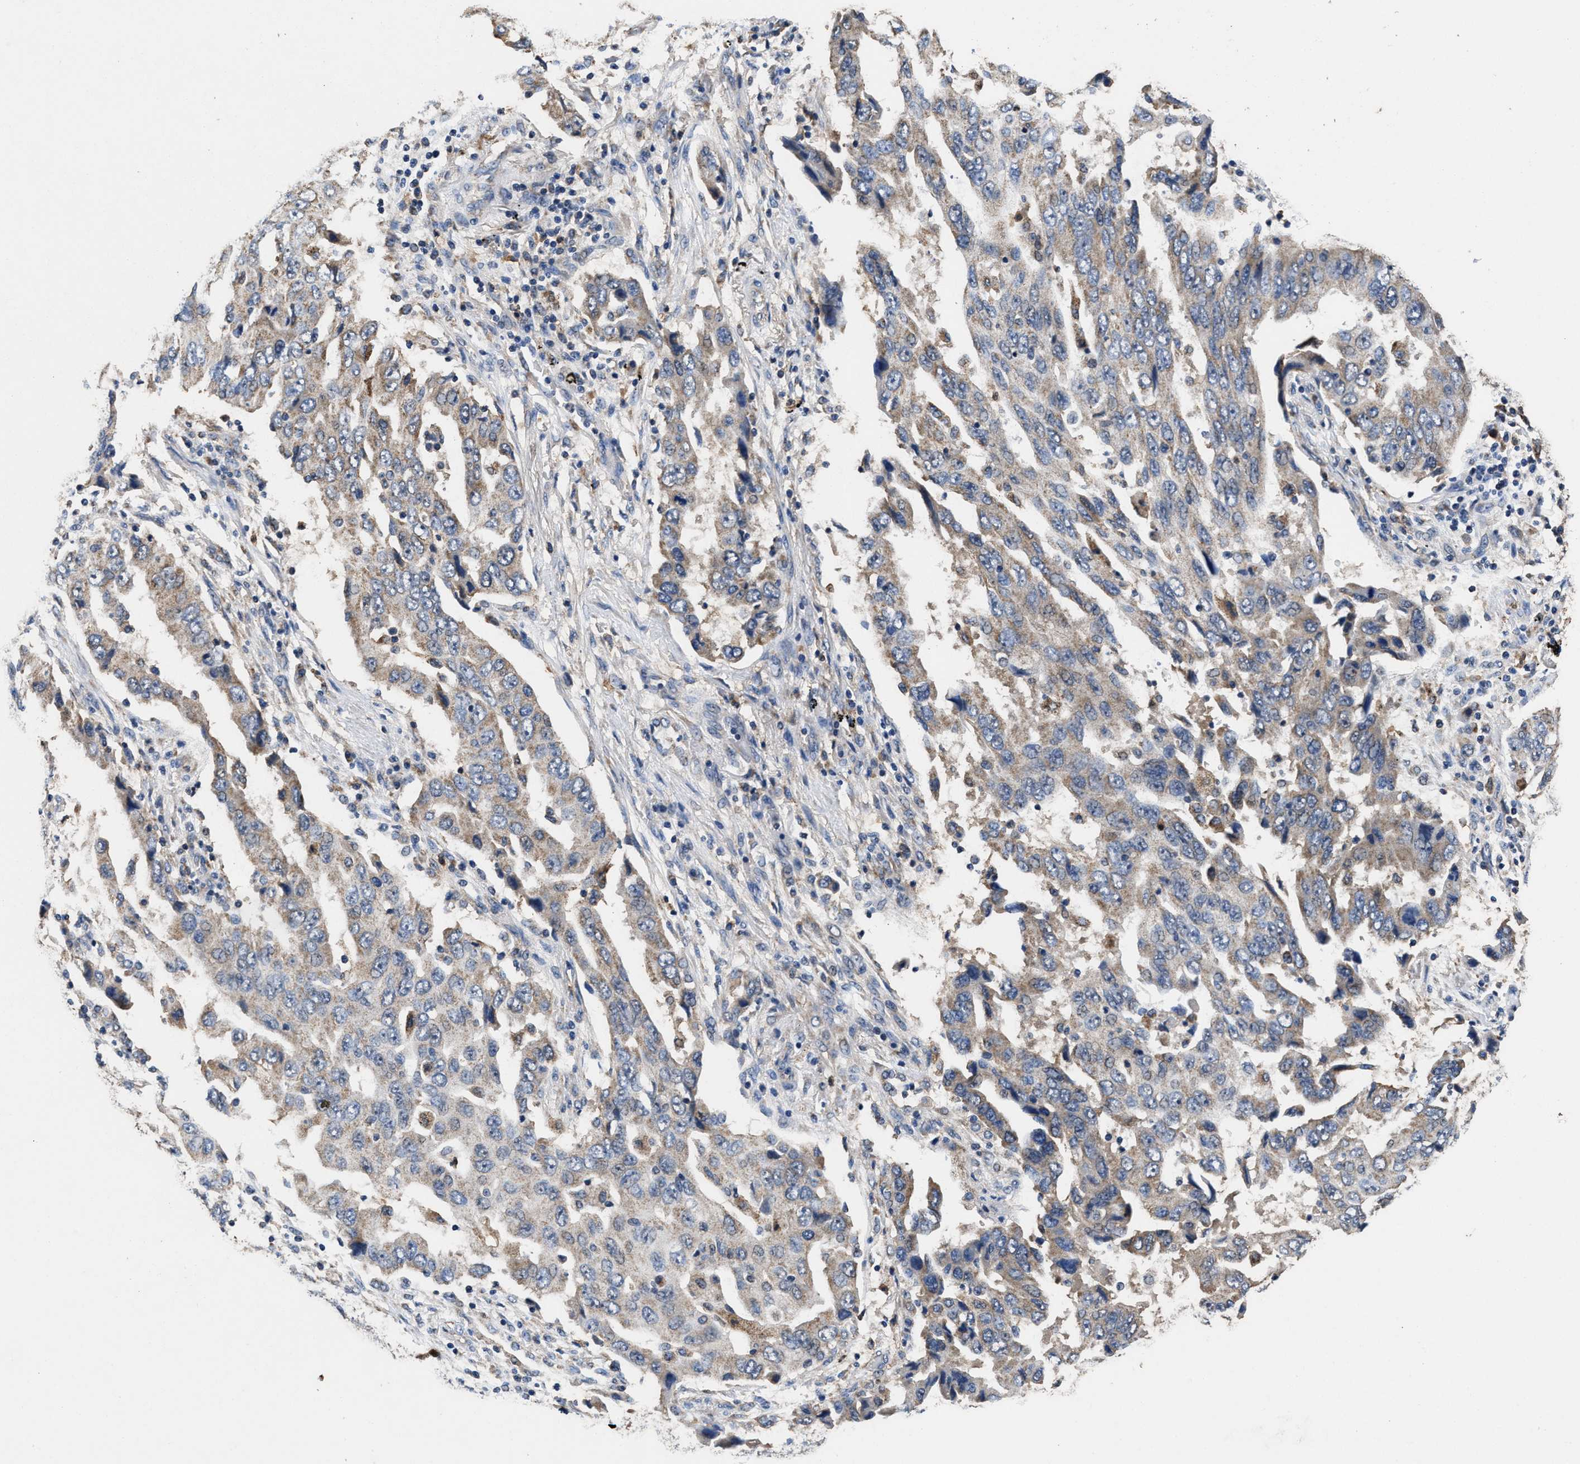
{"staining": {"intensity": "weak", "quantity": "25%-75%", "location": "cytoplasmic/membranous"}, "tissue": "lung cancer", "cell_type": "Tumor cells", "image_type": "cancer", "snomed": [{"axis": "morphology", "description": "Adenocarcinoma, NOS"}, {"axis": "topography", "description": "Lung"}], "caption": "IHC of human lung adenocarcinoma exhibits low levels of weak cytoplasmic/membranous staining in about 25%-75% of tumor cells.", "gene": "ACLY", "patient": {"sex": "female", "age": 65}}